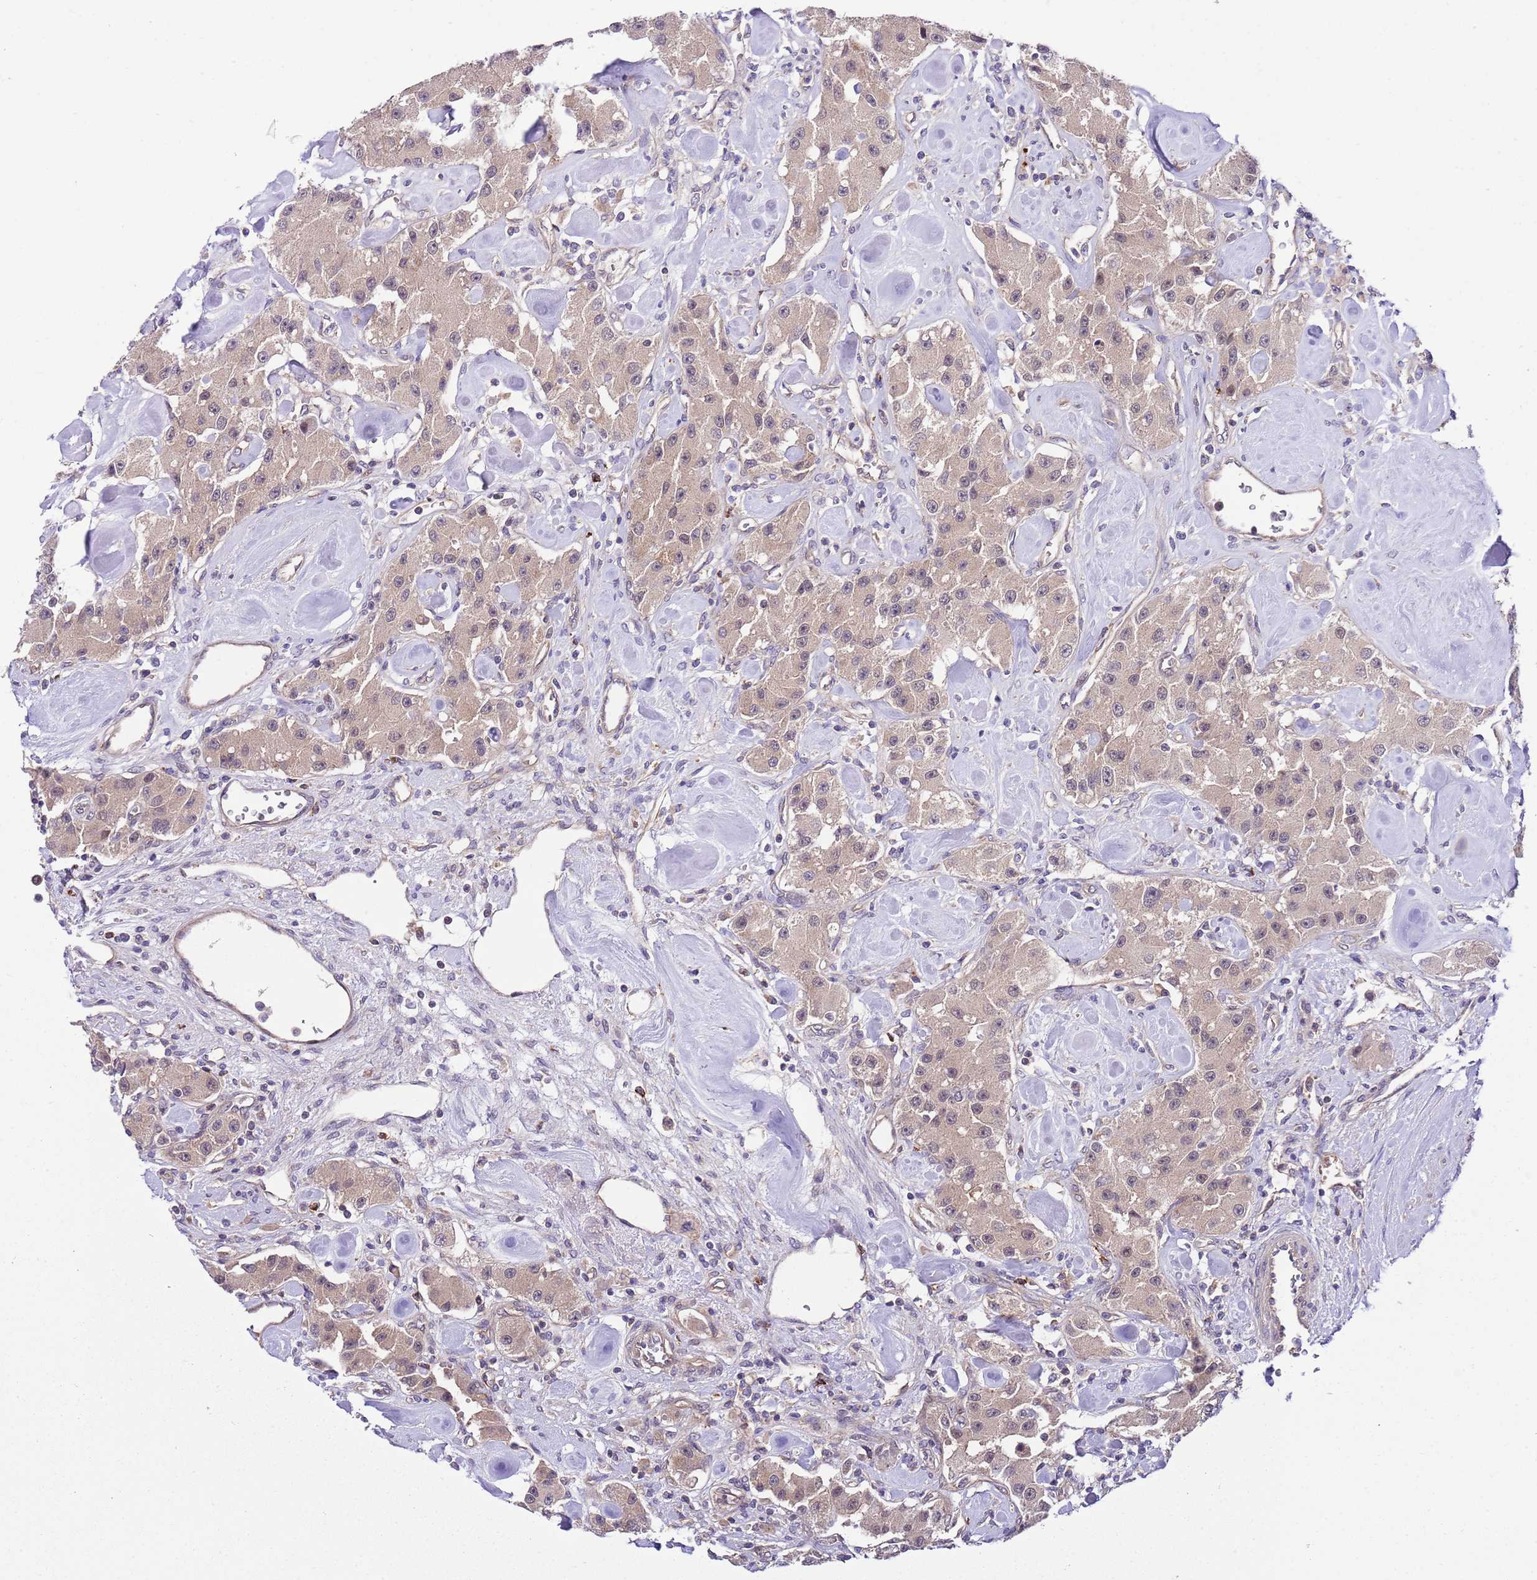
{"staining": {"intensity": "weak", "quantity": ">75%", "location": "cytoplasmic/membranous"}, "tissue": "carcinoid", "cell_type": "Tumor cells", "image_type": "cancer", "snomed": [{"axis": "morphology", "description": "Carcinoid, malignant, NOS"}, {"axis": "topography", "description": "Pancreas"}], "caption": "Protein staining of carcinoid (malignant) tissue demonstrates weak cytoplasmic/membranous staining in about >75% of tumor cells. (Brightfield microscopy of DAB IHC at high magnification).", "gene": "DONSON", "patient": {"sex": "male", "age": 41}}